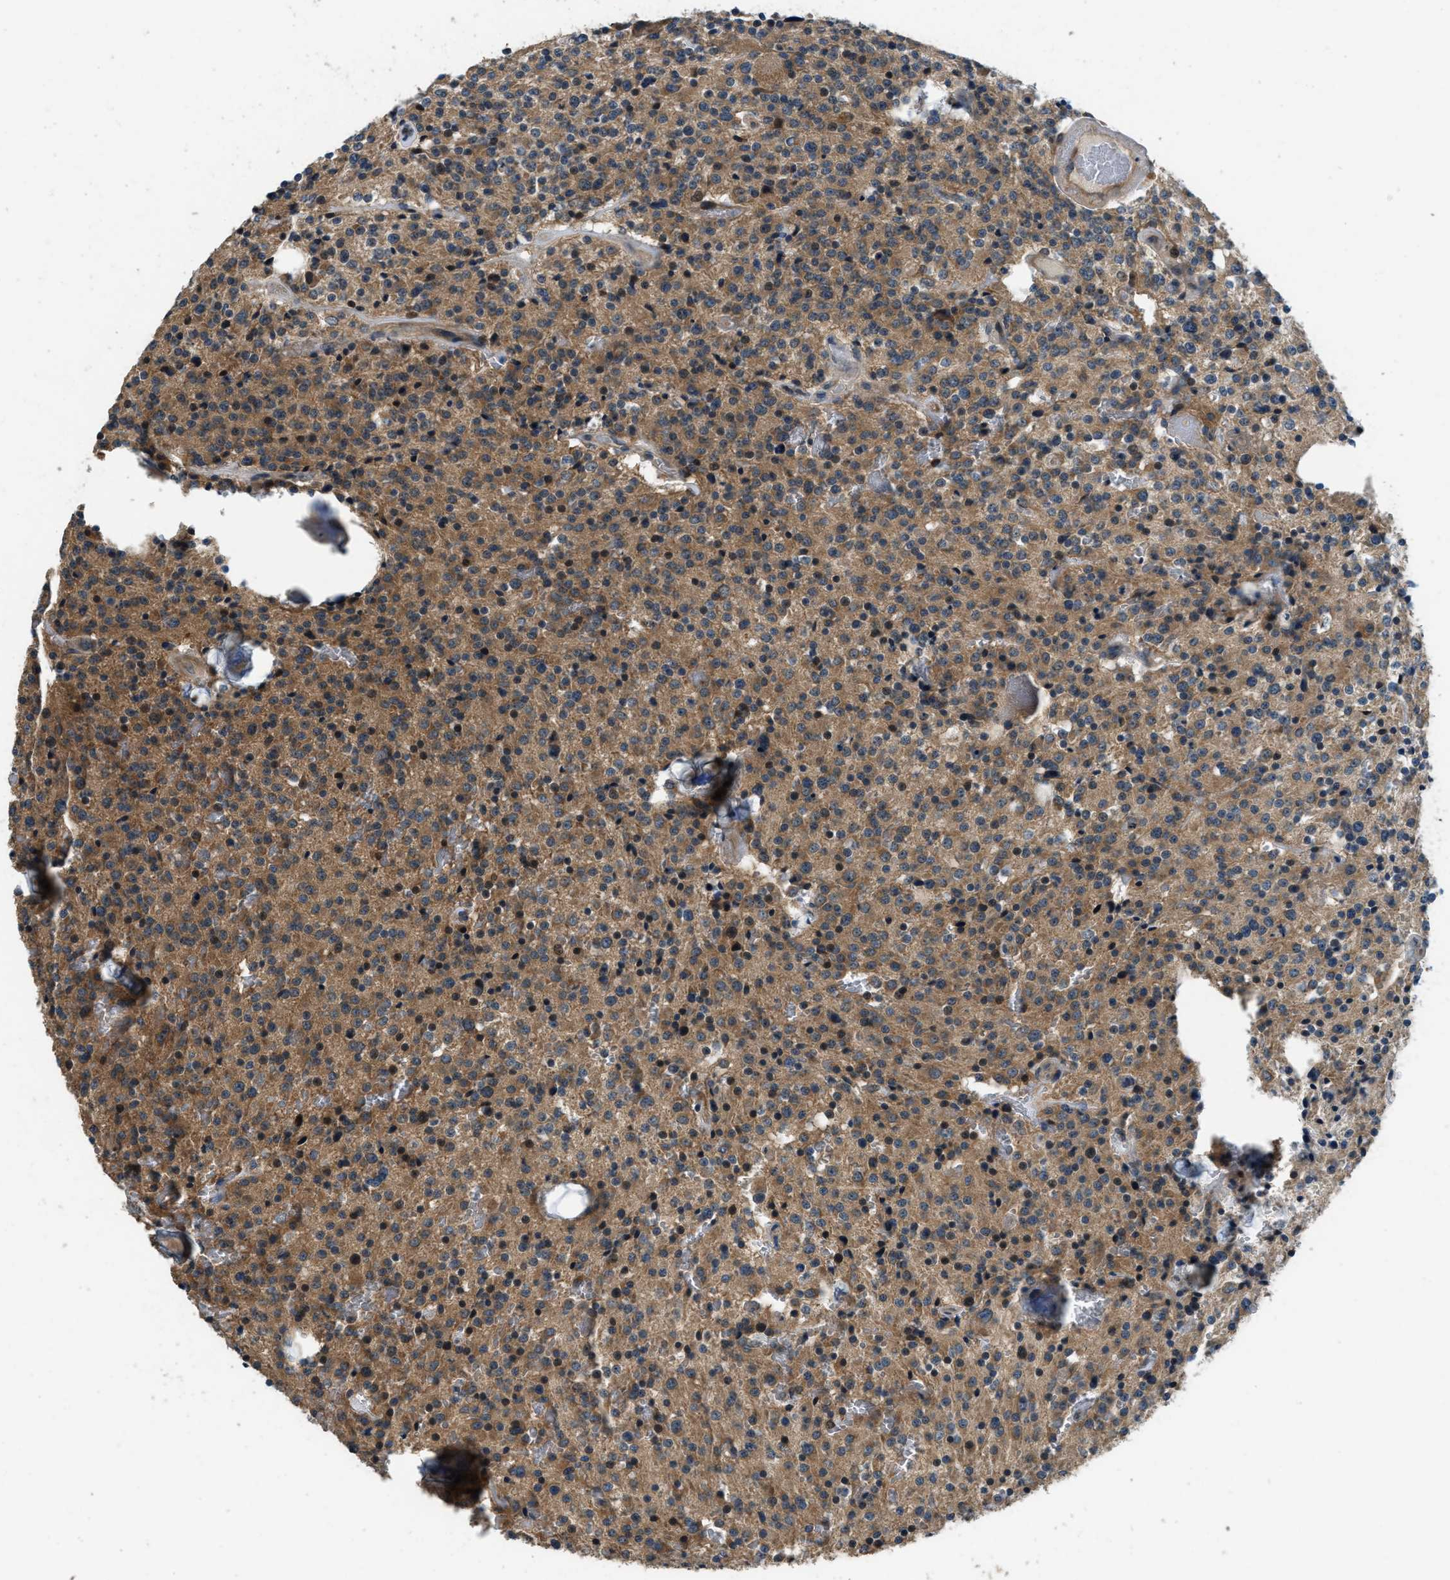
{"staining": {"intensity": "moderate", "quantity": ">75%", "location": "cytoplasmic/membranous"}, "tissue": "glioma", "cell_type": "Tumor cells", "image_type": "cancer", "snomed": [{"axis": "morphology", "description": "Glioma, malignant, Low grade"}, {"axis": "topography", "description": "Brain"}], "caption": "The photomicrograph exhibits staining of malignant low-grade glioma, revealing moderate cytoplasmic/membranous protein positivity (brown color) within tumor cells.", "gene": "SSH2", "patient": {"sex": "male", "age": 58}}